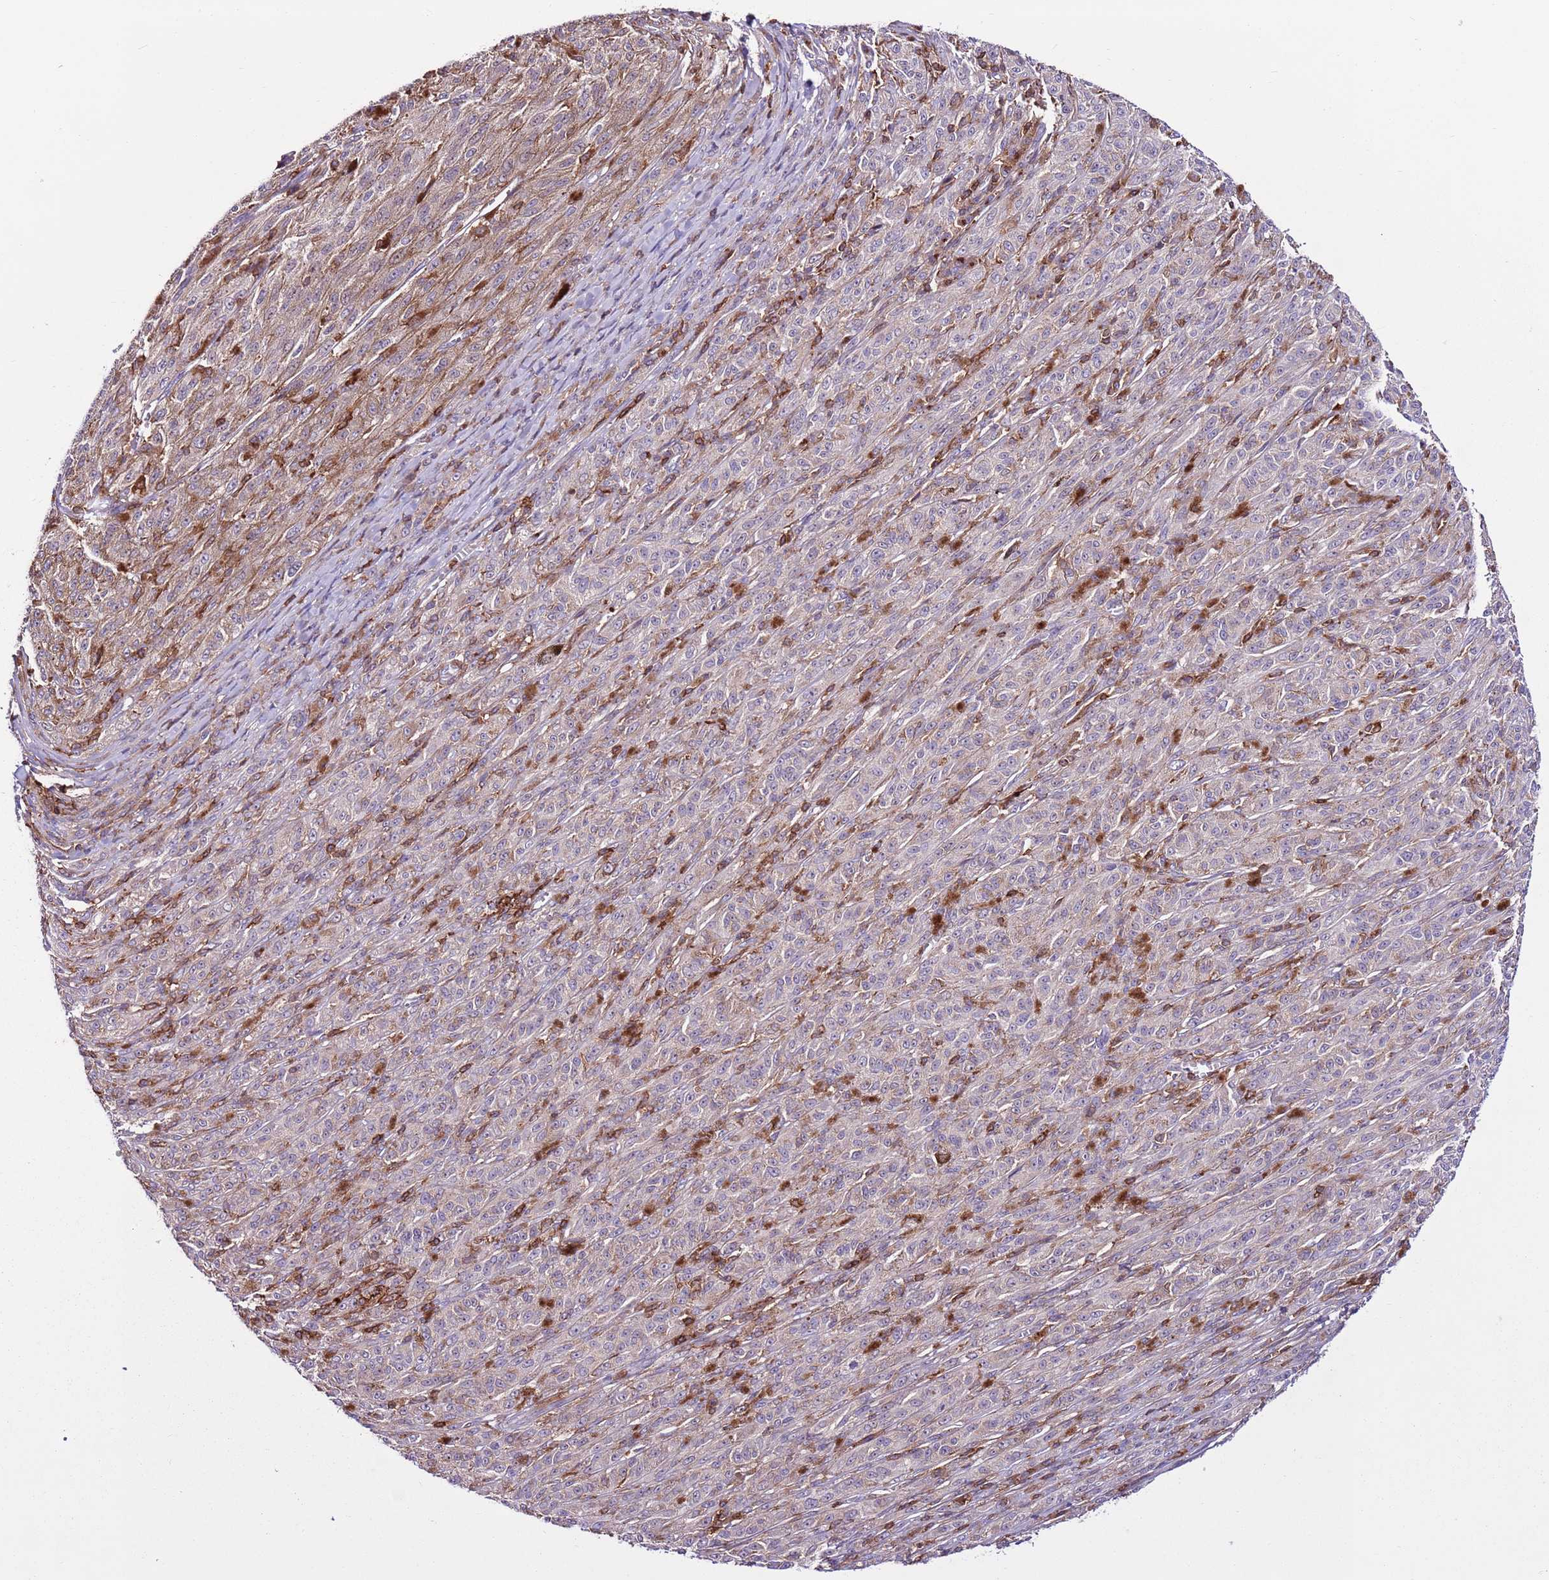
{"staining": {"intensity": "weak", "quantity": "<25%", "location": "cytoplasmic/membranous"}, "tissue": "melanoma", "cell_type": "Tumor cells", "image_type": "cancer", "snomed": [{"axis": "morphology", "description": "Malignant melanoma, NOS"}, {"axis": "topography", "description": "Skin"}], "caption": "Immunohistochemistry histopathology image of neoplastic tissue: melanoma stained with DAB exhibits no significant protein staining in tumor cells.", "gene": "ZSWIM1", "patient": {"sex": "female", "age": 52}}